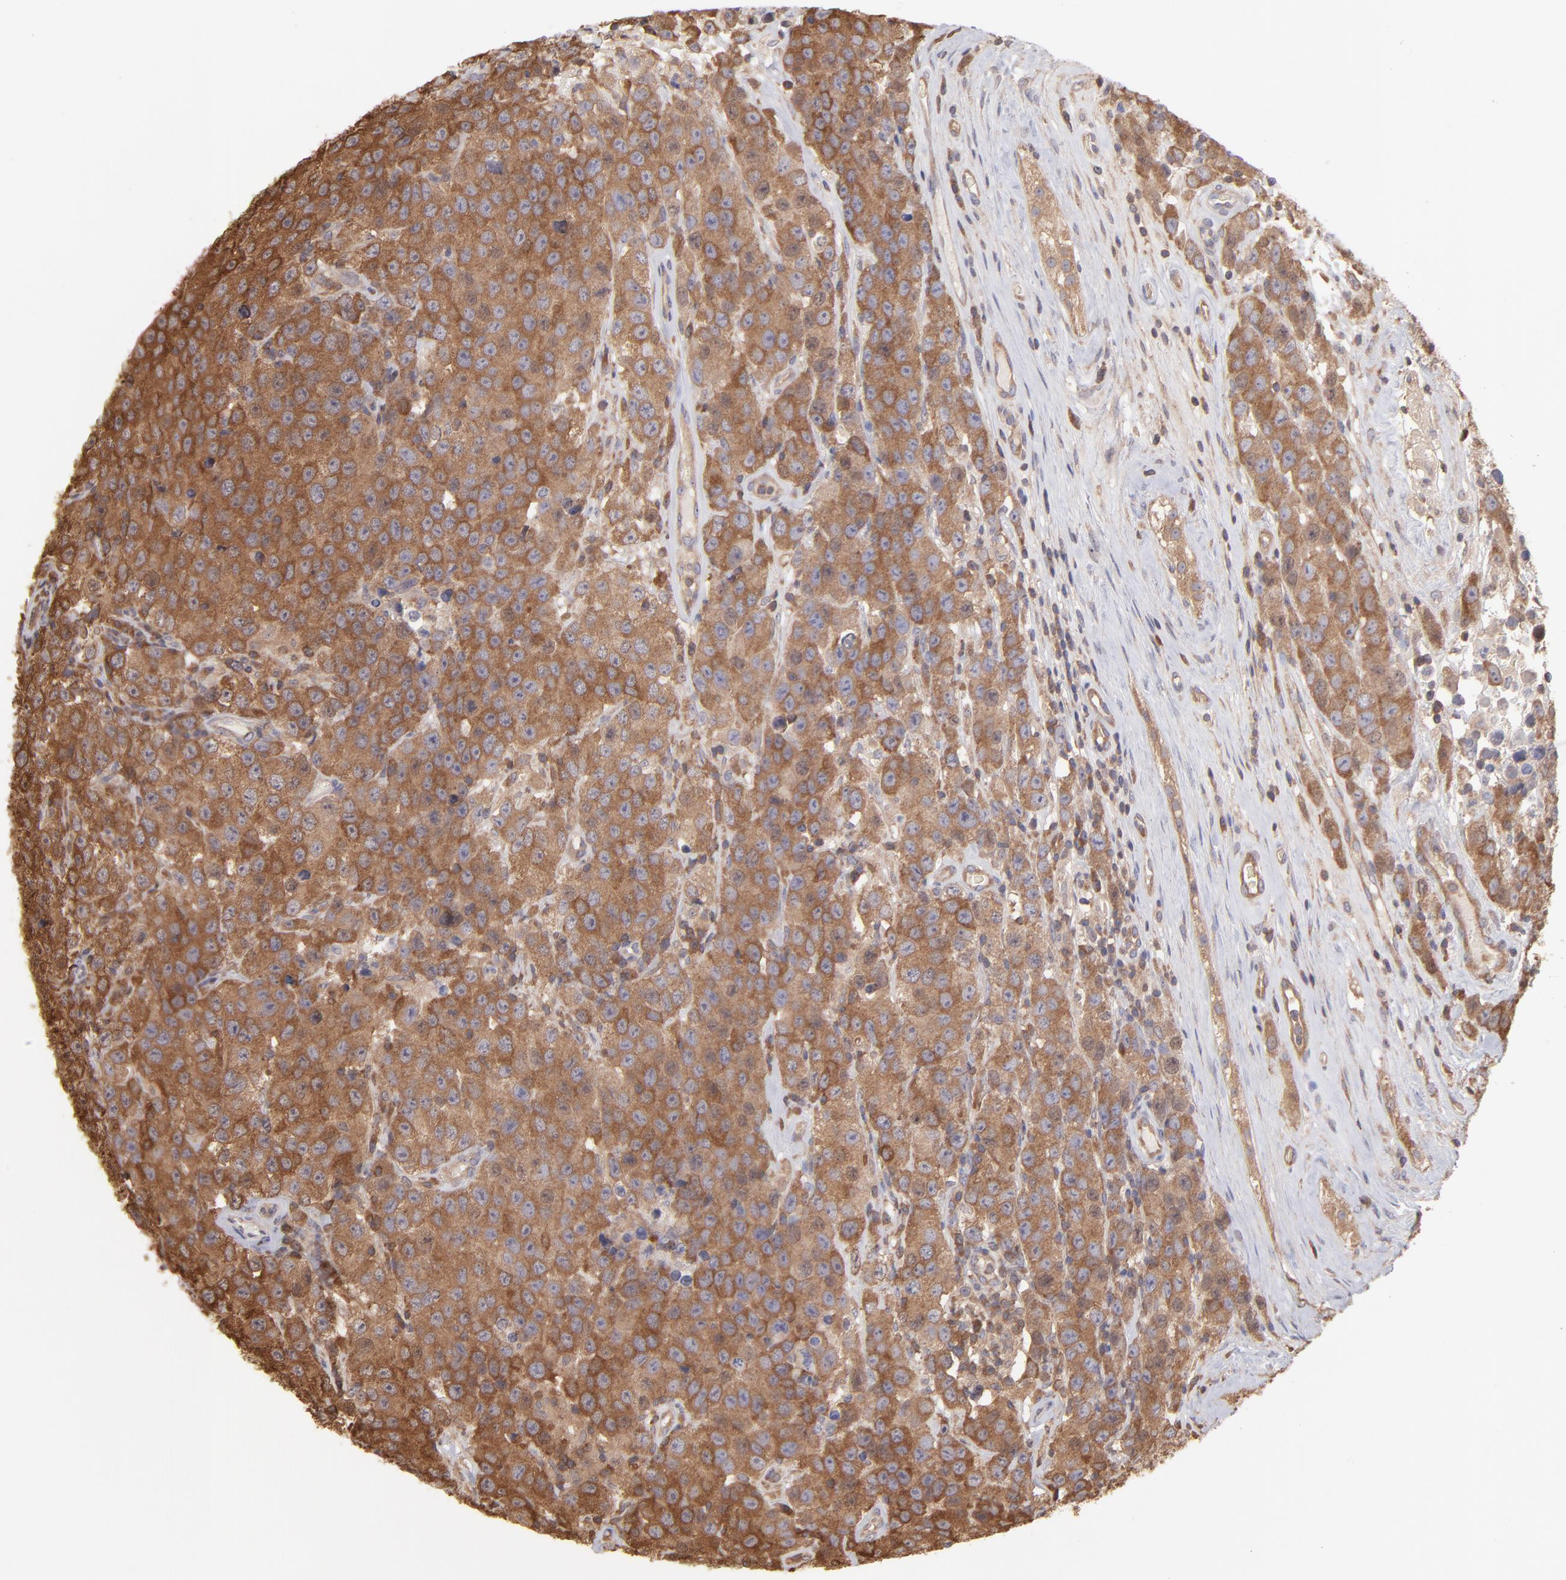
{"staining": {"intensity": "strong", "quantity": ">75%", "location": "cytoplasmic/membranous"}, "tissue": "testis cancer", "cell_type": "Tumor cells", "image_type": "cancer", "snomed": [{"axis": "morphology", "description": "Seminoma, NOS"}, {"axis": "topography", "description": "Testis"}], "caption": "This is a histology image of immunohistochemistry (IHC) staining of testis cancer (seminoma), which shows strong staining in the cytoplasmic/membranous of tumor cells.", "gene": "MAP2K2", "patient": {"sex": "male", "age": 52}}